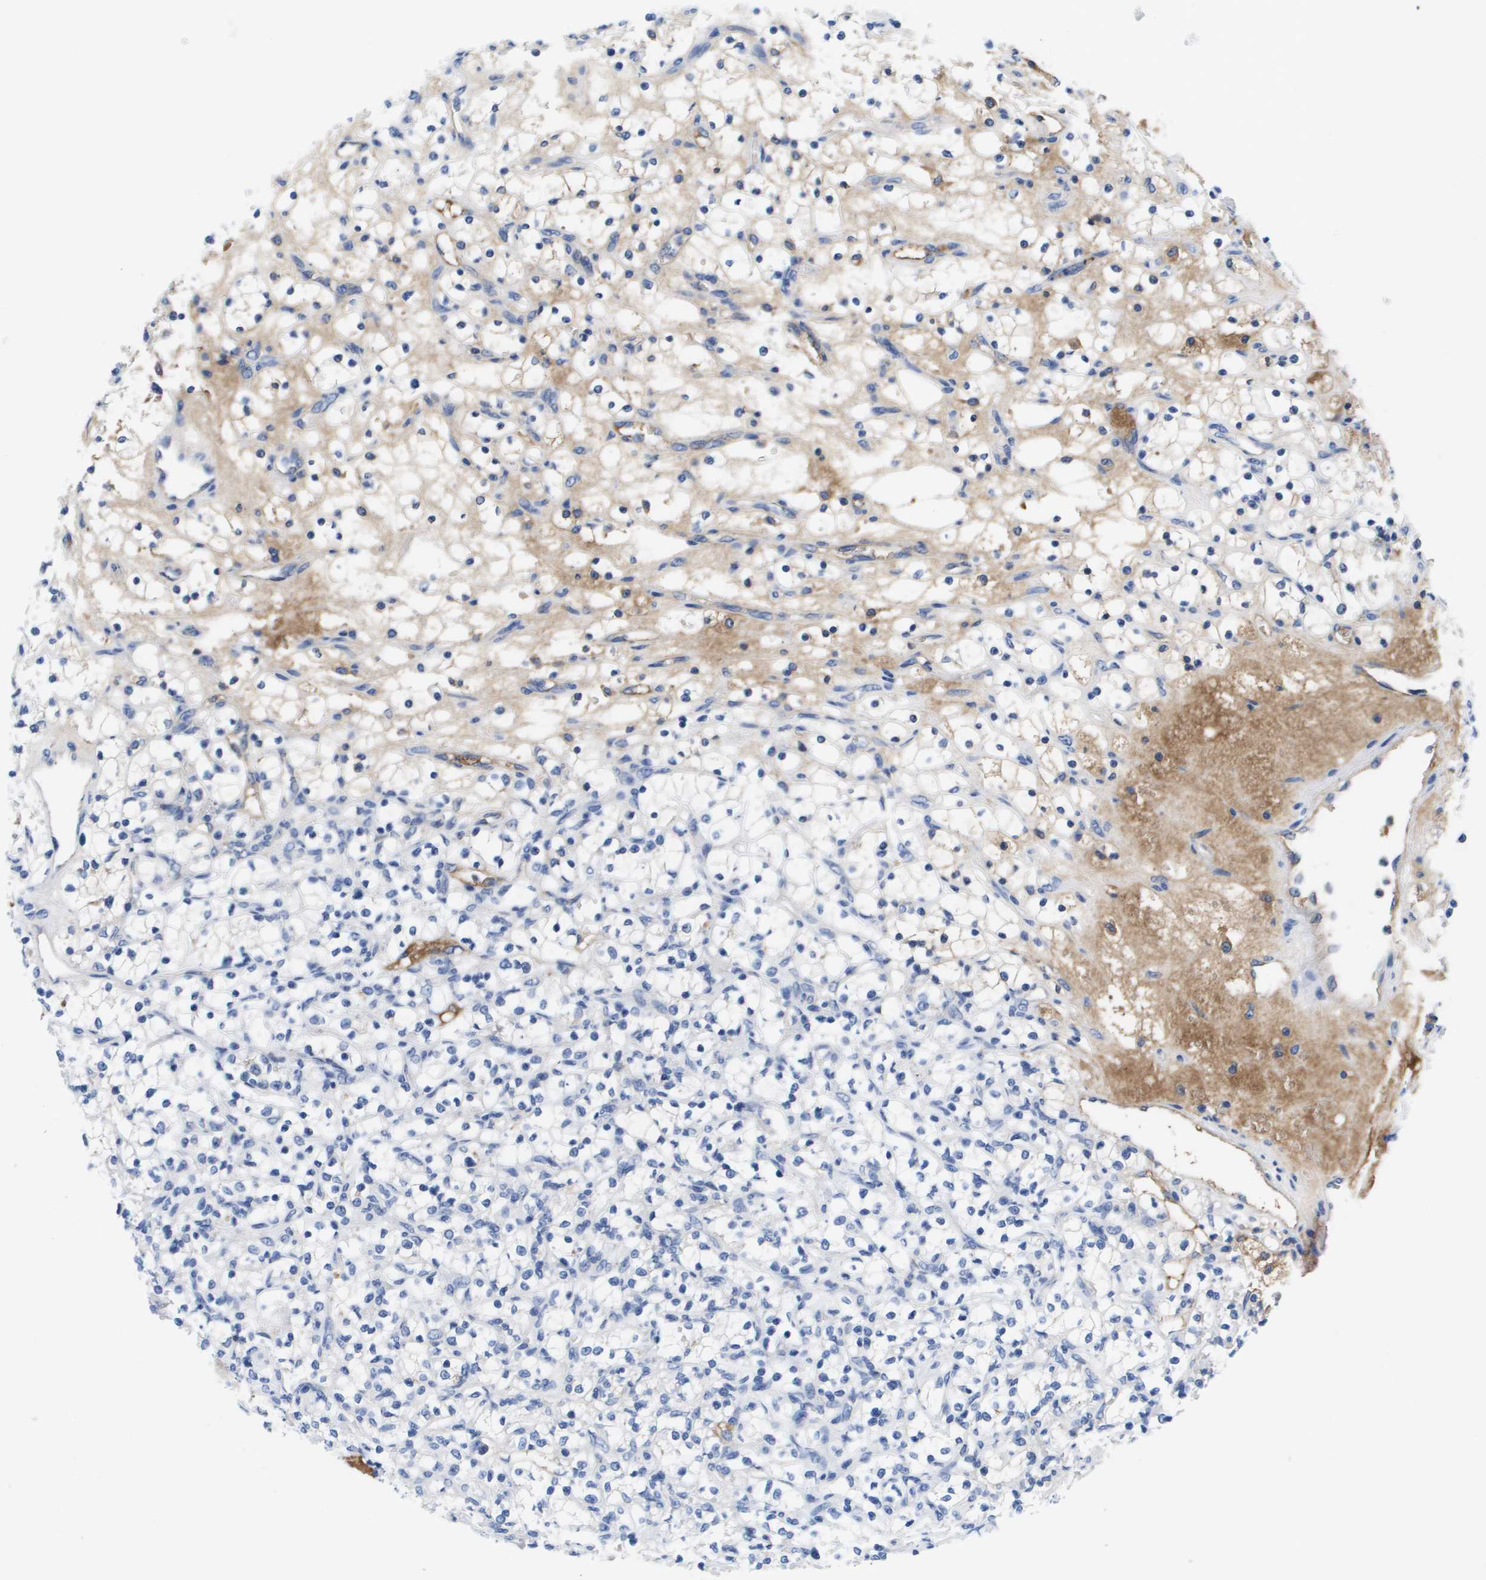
{"staining": {"intensity": "negative", "quantity": "none", "location": "none"}, "tissue": "renal cancer", "cell_type": "Tumor cells", "image_type": "cancer", "snomed": [{"axis": "morphology", "description": "Adenocarcinoma, NOS"}, {"axis": "topography", "description": "Kidney"}], "caption": "The photomicrograph displays no staining of tumor cells in adenocarcinoma (renal).", "gene": "APOA1", "patient": {"sex": "female", "age": 69}}